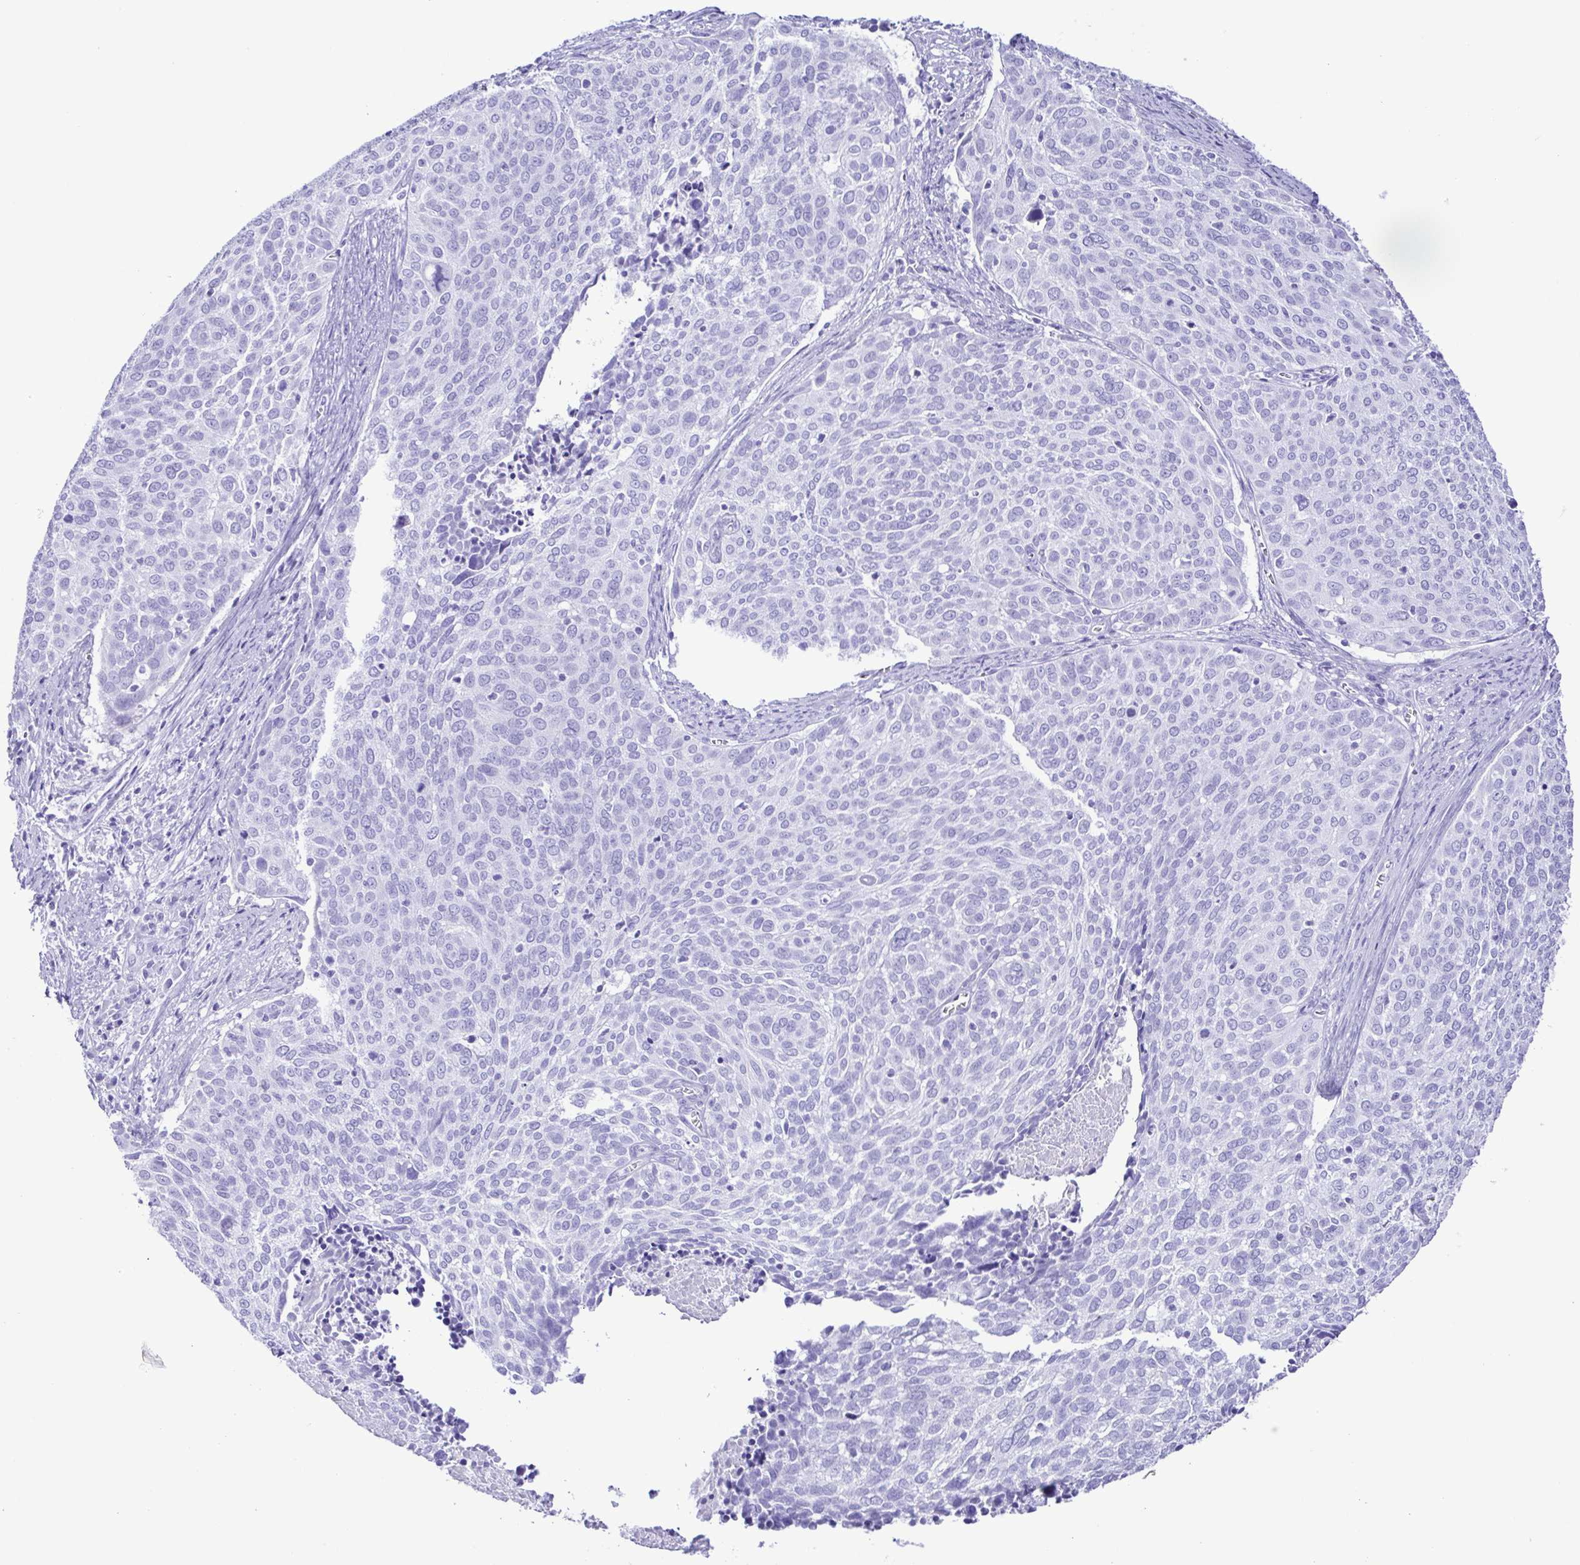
{"staining": {"intensity": "negative", "quantity": "none", "location": "none"}, "tissue": "cervical cancer", "cell_type": "Tumor cells", "image_type": "cancer", "snomed": [{"axis": "morphology", "description": "Squamous cell carcinoma, NOS"}, {"axis": "topography", "description": "Cervix"}], "caption": "This is a micrograph of immunohistochemistry staining of cervical squamous cell carcinoma, which shows no staining in tumor cells.", "gene": "SYT1", "patient": {"sex": "female", "age": 39}}